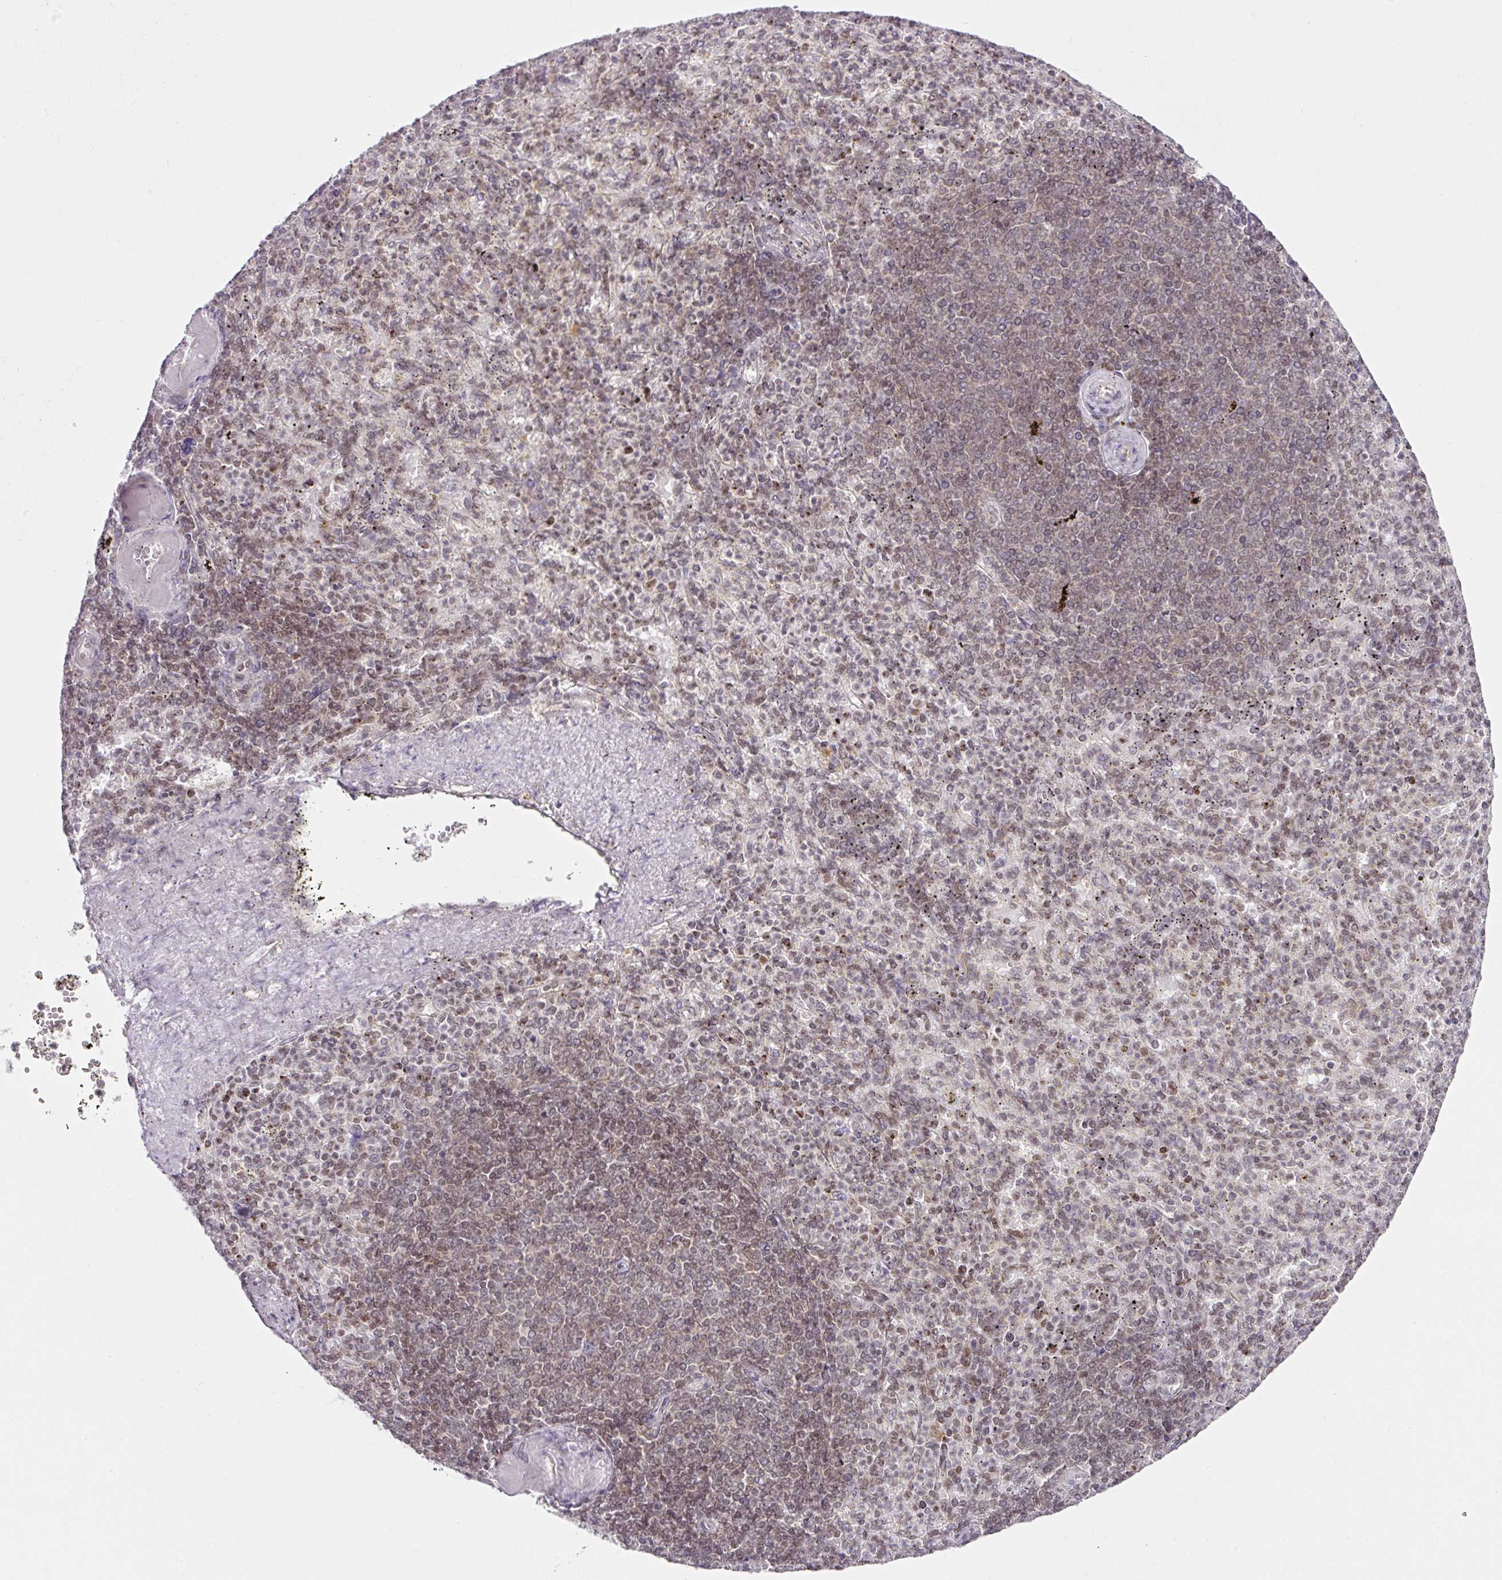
{"staining": {"intensity": "moderate", "quantity": "25%-75%", "location": "nuclear"}, "tissue": "spleen", "cell_type": "Cells in red pulp", "image_type": "normal", "snomed": [{"axis": "morphology", "description": "Normal tissue, NOS"}, {"axis": "topography", "description": "Spleen"}], "caption": "A medium amount of moderate nuclear staining is identified in approximately 25%-75% of cells in red pulp in unremarkable spleen.", "gene": "FAM32A", "patient": {"sex": "female", "age": 74}}